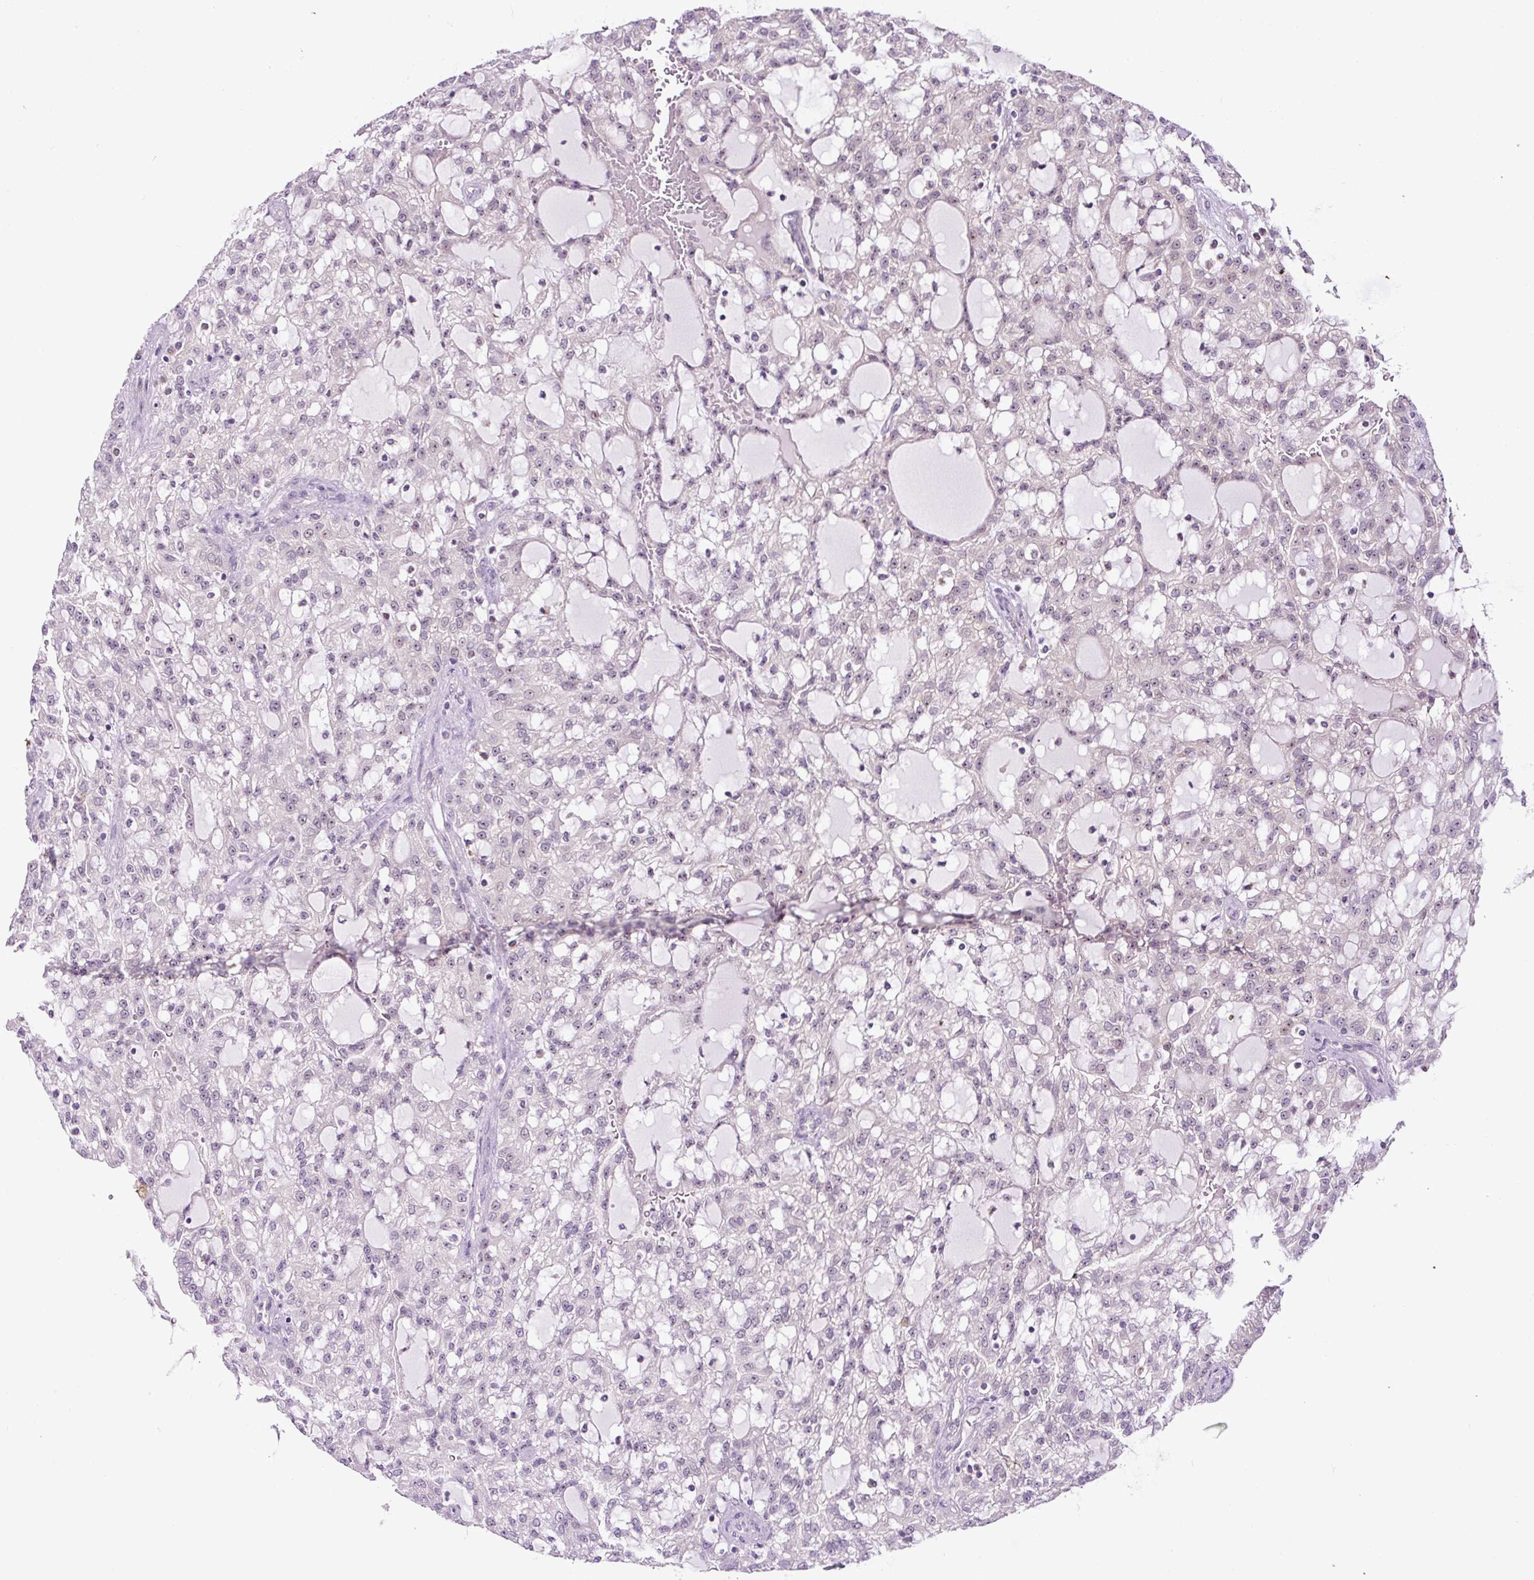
{"staining": {"intensity": "negative", "quantity": "none", "location": "none"}, "tissue": "renal cancer", "cell_type": "Tumor cells", "image_type": "cancer", "snomed": [{"axis": "morphology", "description": "Adenocarcinoma, NOS"}, {"axis": "topography", "description": "Kidney"}], "caption": "Immunohistochemistry (IHC) of adenocarcinoma (renal) shows no expression in tumor cells.", "gene": "NOM1", "patient": {"sex": "male", "age": 63}}